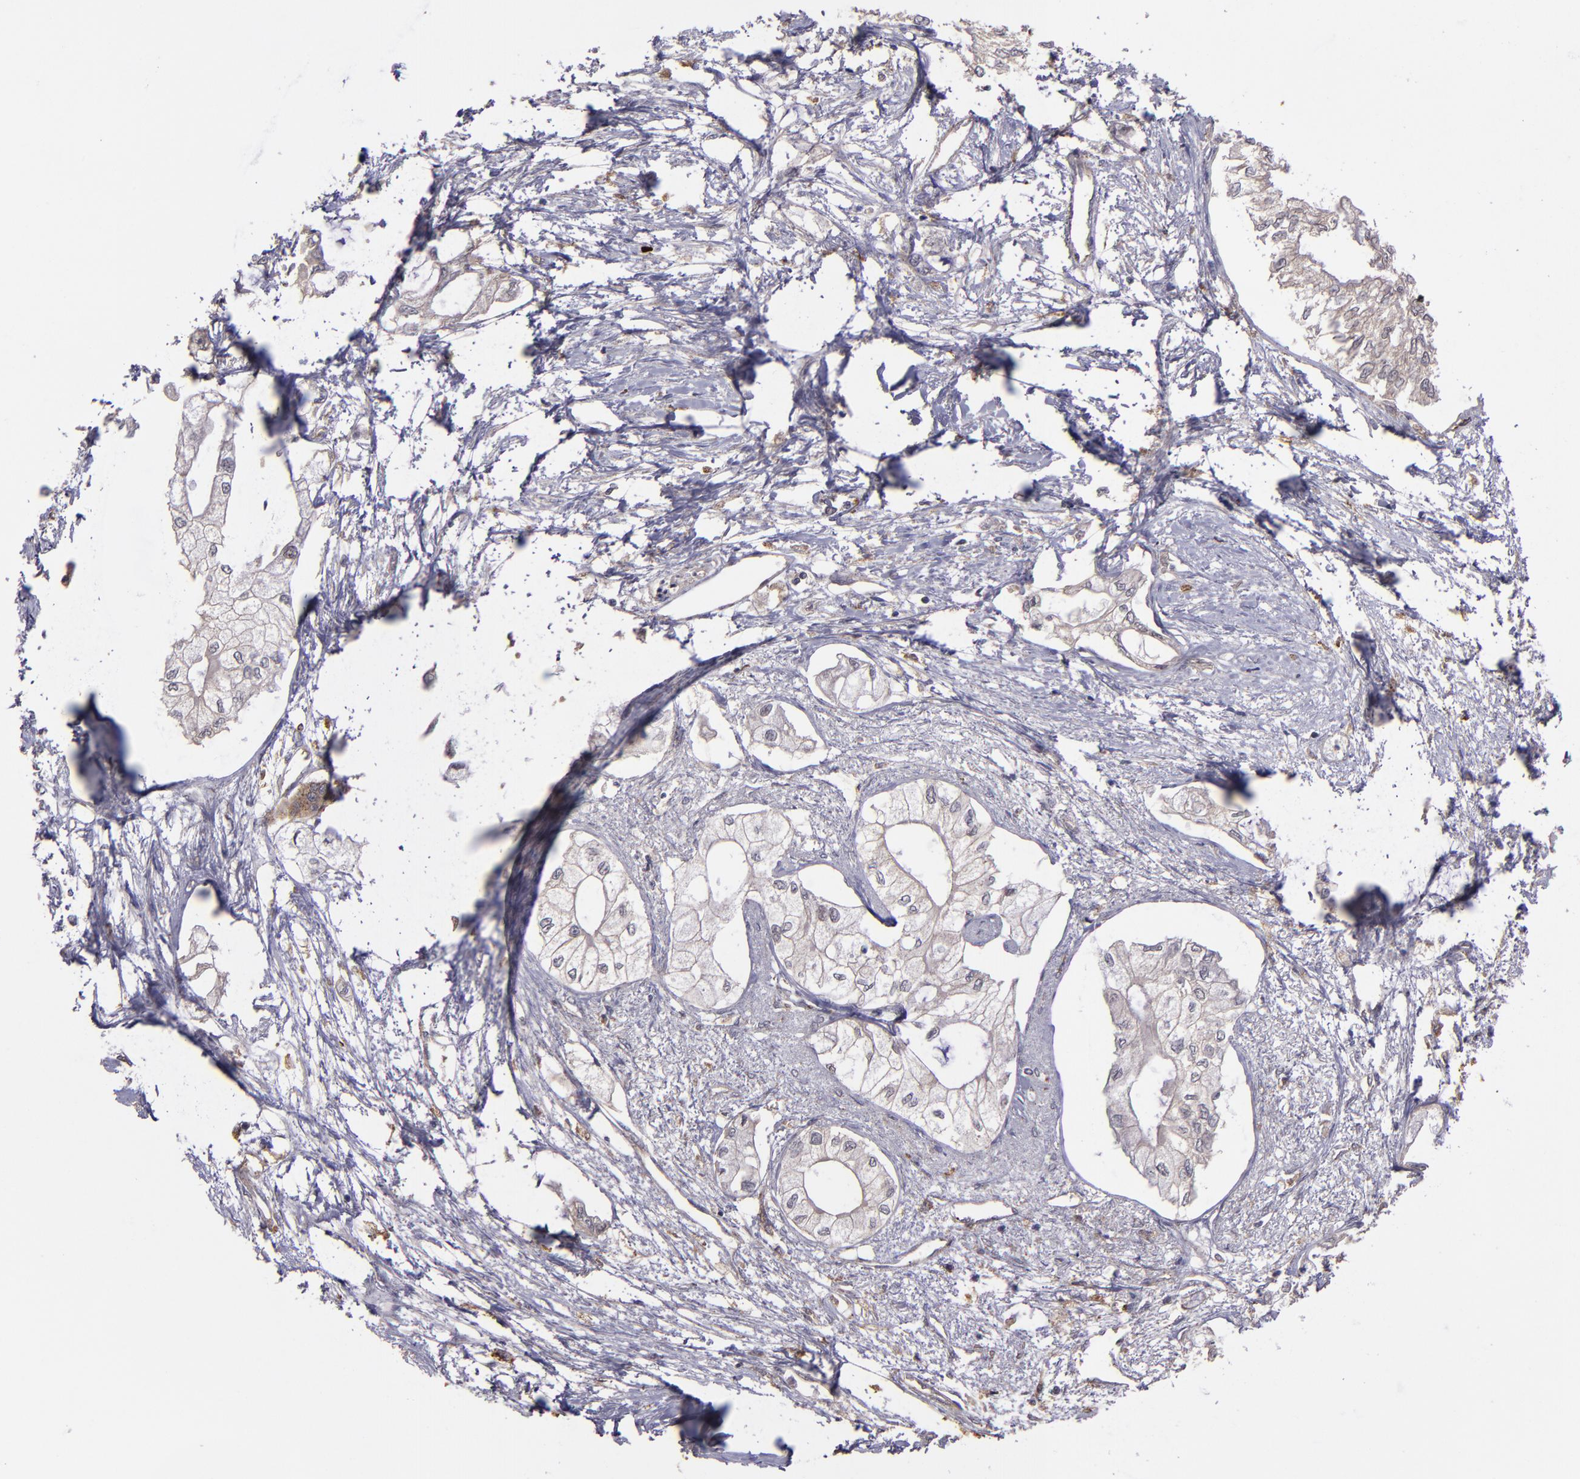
{"staining": {"intensity": "negative", "quantity": "none", "location": "none"}, "tissue": "pancreatic cancer", "cell_type": "Tumor cells", "image_type": "cancer", "snomed": [{"axis": "morphology", "description": "Adenocarcinoma, NOS"}, {"axis": "topography", "description": "Pancreas"}], "caption": "High magnification brightfield microscopy of pancreatic cancer (adenocarcinoma) stained with DAB (3,3'-diaminobenzidine) (brown) and counterstained with hematoxylin (blue): tumor cells show no significant expression.", "gene": "SIPA1L1", "patient": {"sex": "male", "age": 79}}